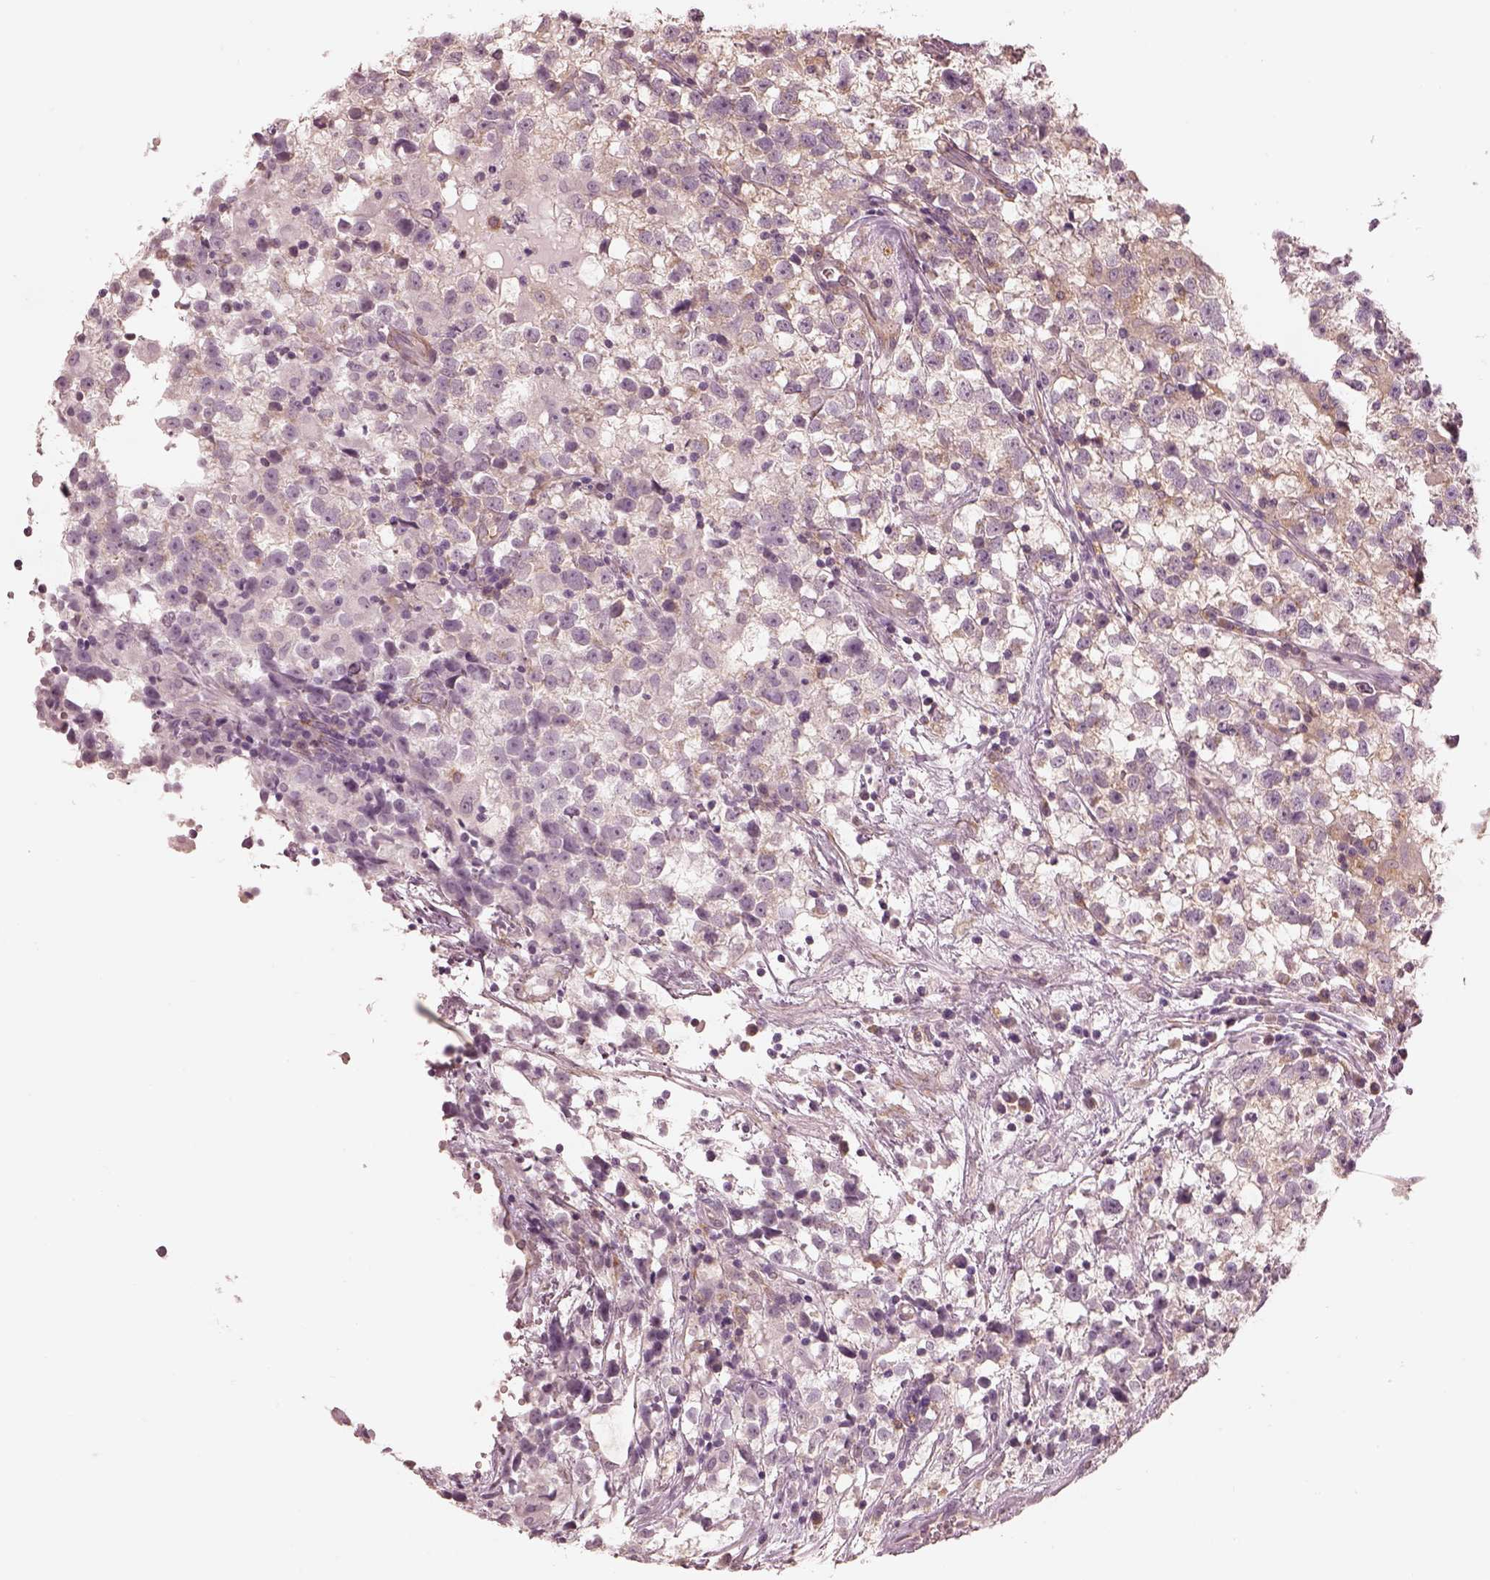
{"staining": {"intensity": "negative", "quantity": "none", "location": "none"}, "tissue": "testis cancer", "cell_type": "Tumor cells", "image_type": "cancer", "snomed": [{"axis": "morphology", "description": "Seminoma, NOS"}, {"axis": "topography", "description": "Testis"}], "caption": "Tumor cells show no significant protein positivity in seminoma (testis).", "gene": "PRKACG", "patient": {"sex": "male", "age": 31}}